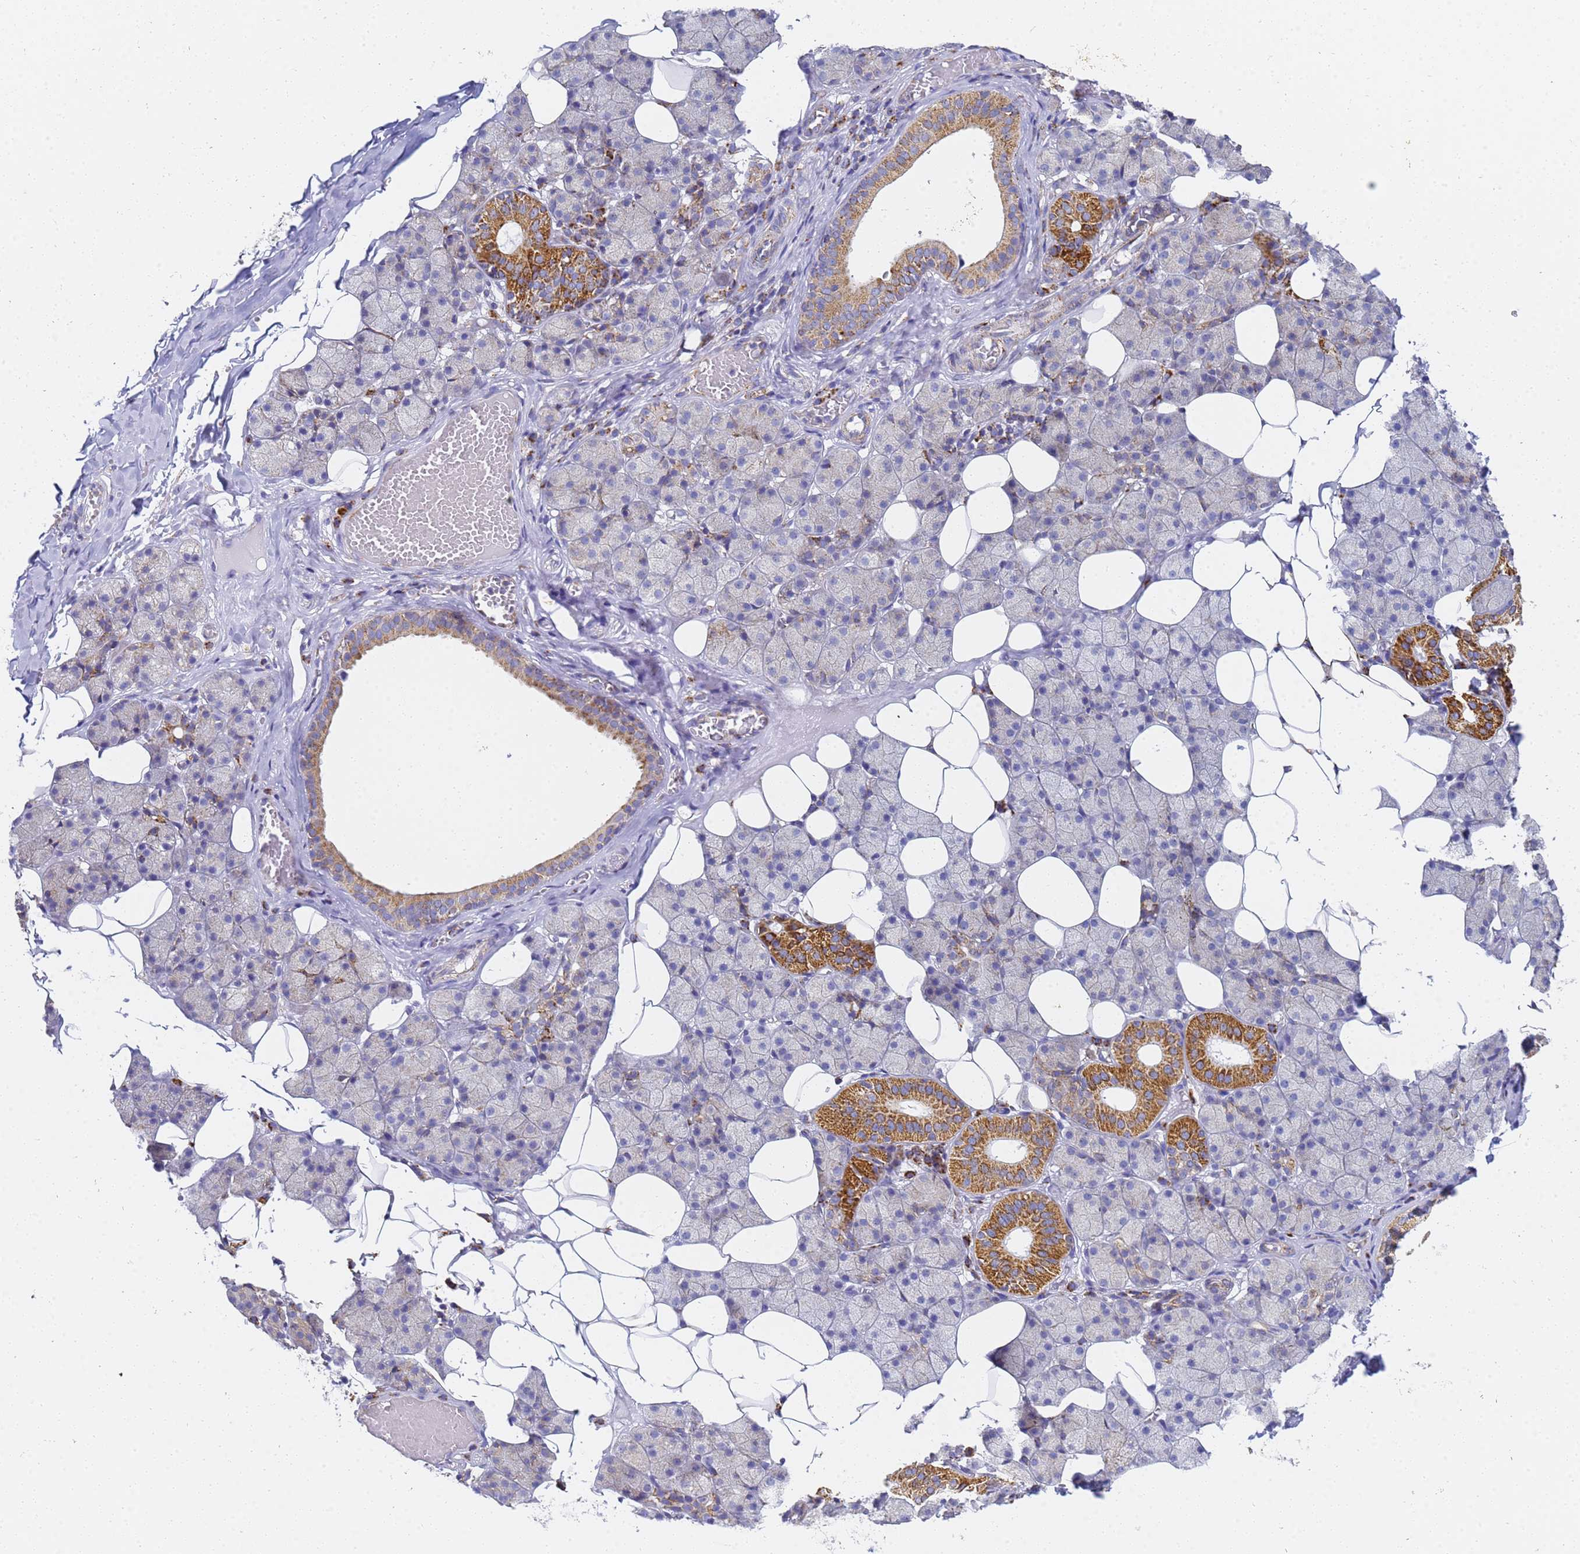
{"staining": {"intensity": "strong", "quantity": "<25%", "location": "cytoplasmic/membranous"}, "tissue": "salivary gland", "cell_type": "Glandular cells", "image_type": "normal", "snomed": [{"axis": "morphology", "description": "Normal tissue, NOS"}, {"axis": "topography", "description": "Salivary gland"}], "caption": "This histopathology image exhibits immunohistochemistry (IHC) staining of normal human salivary gland, with medium strong cytoplasmic/membranous positivity in about <25% of glandular cells.", "gene": "CNIH4", "patient": {"sex": "female", "age": 33}}